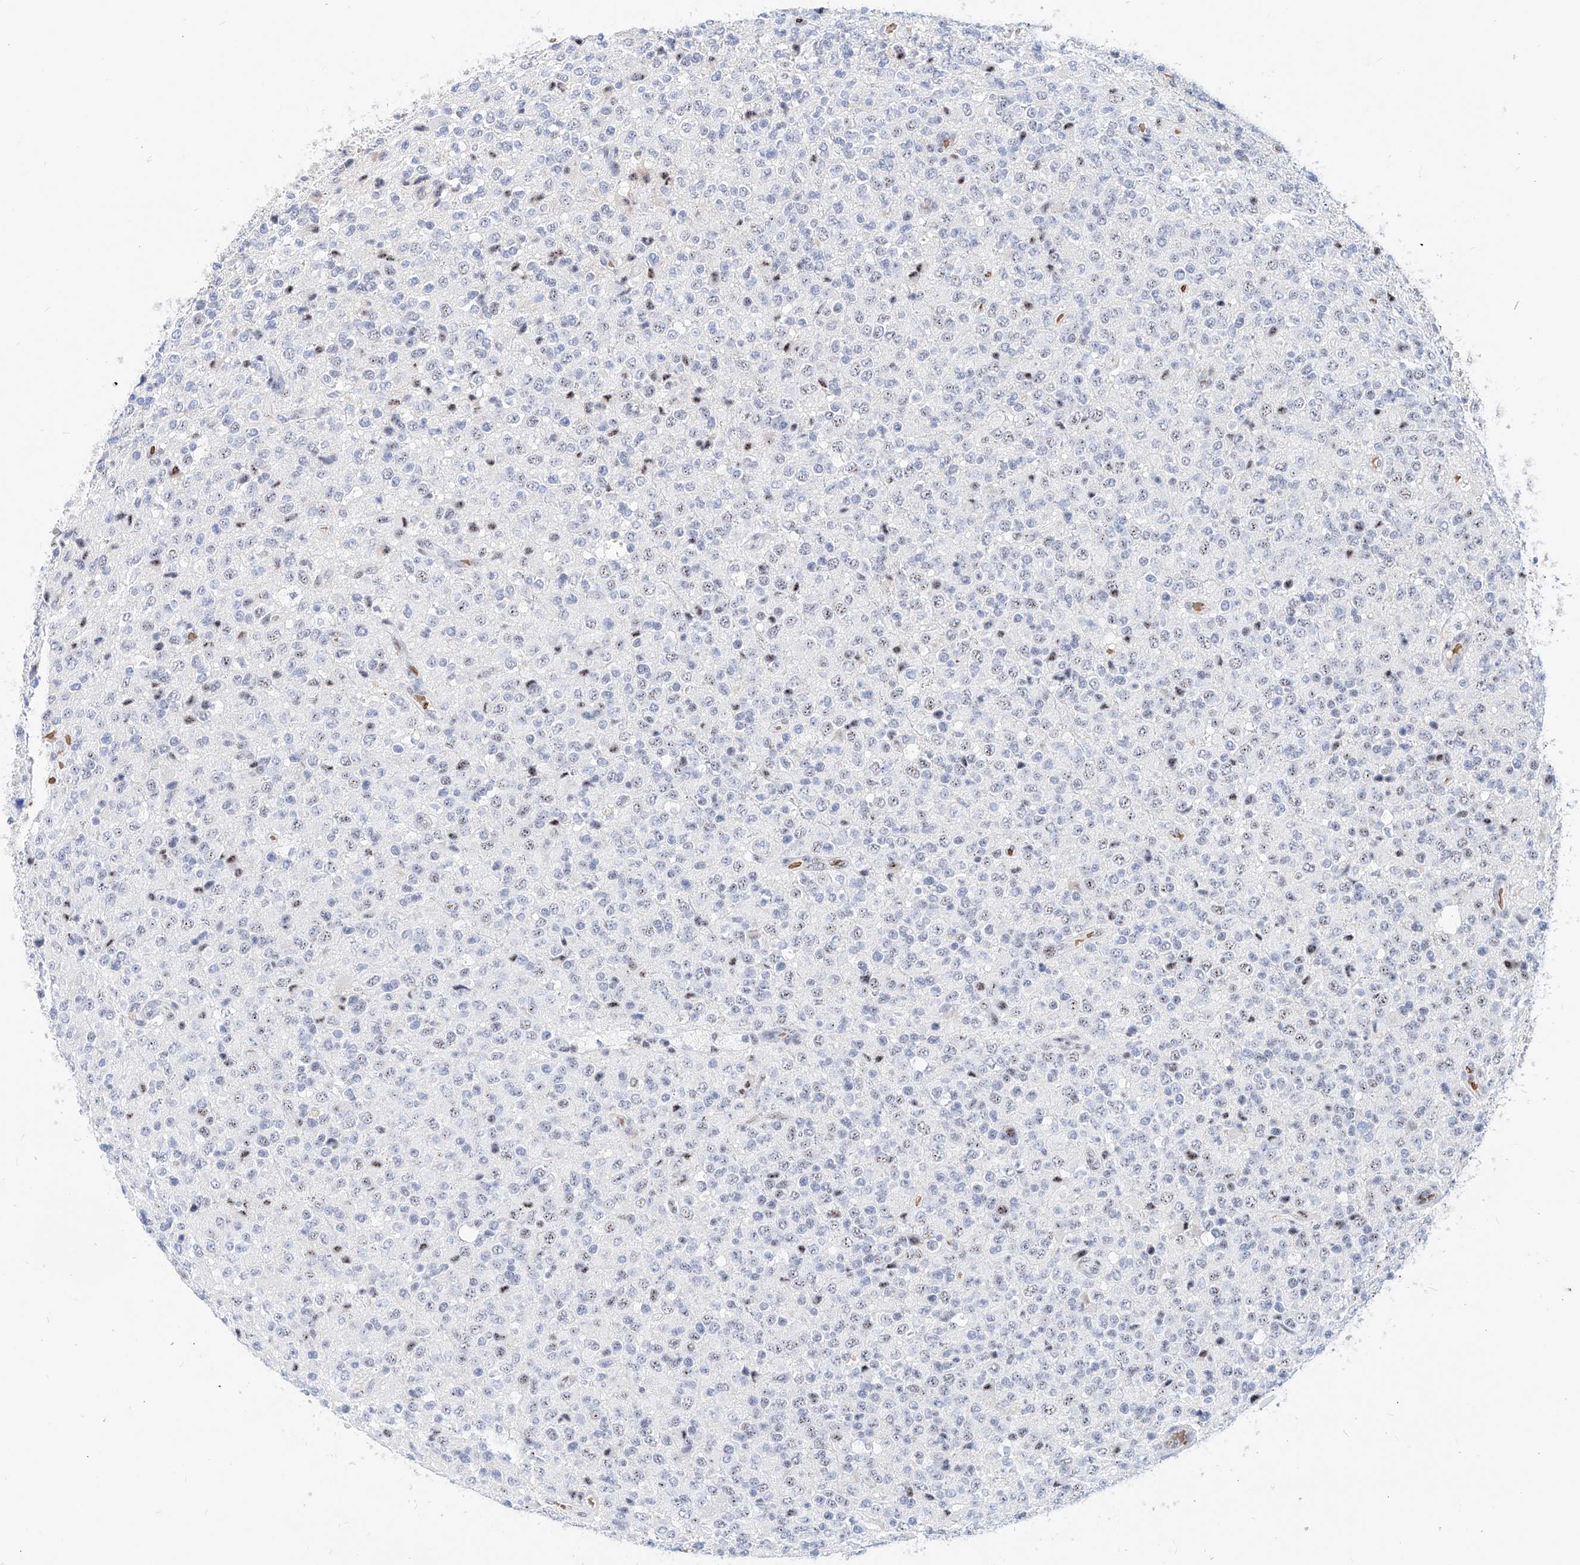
{"staining": {"intensity": "weak", "quantity": "<25%", "location": "nuclear"}, "tissue": "glioma", "cell_type": "Tumor cells", "image_type": "cancer", "snomed": [{"axis": "morphology", "description": "Glioma, malignant, High grade"}, {"axis": "topography", "description": "pancreas cauda"}], "caption": "High magnification brightfield microscopy of glioma stained with DAB (brown) and counterstained with hematoxylin (blue): tumor cells show no significant expression.", "gene": "ZFP42", "patient": {"sex": "male", "age": 60}}